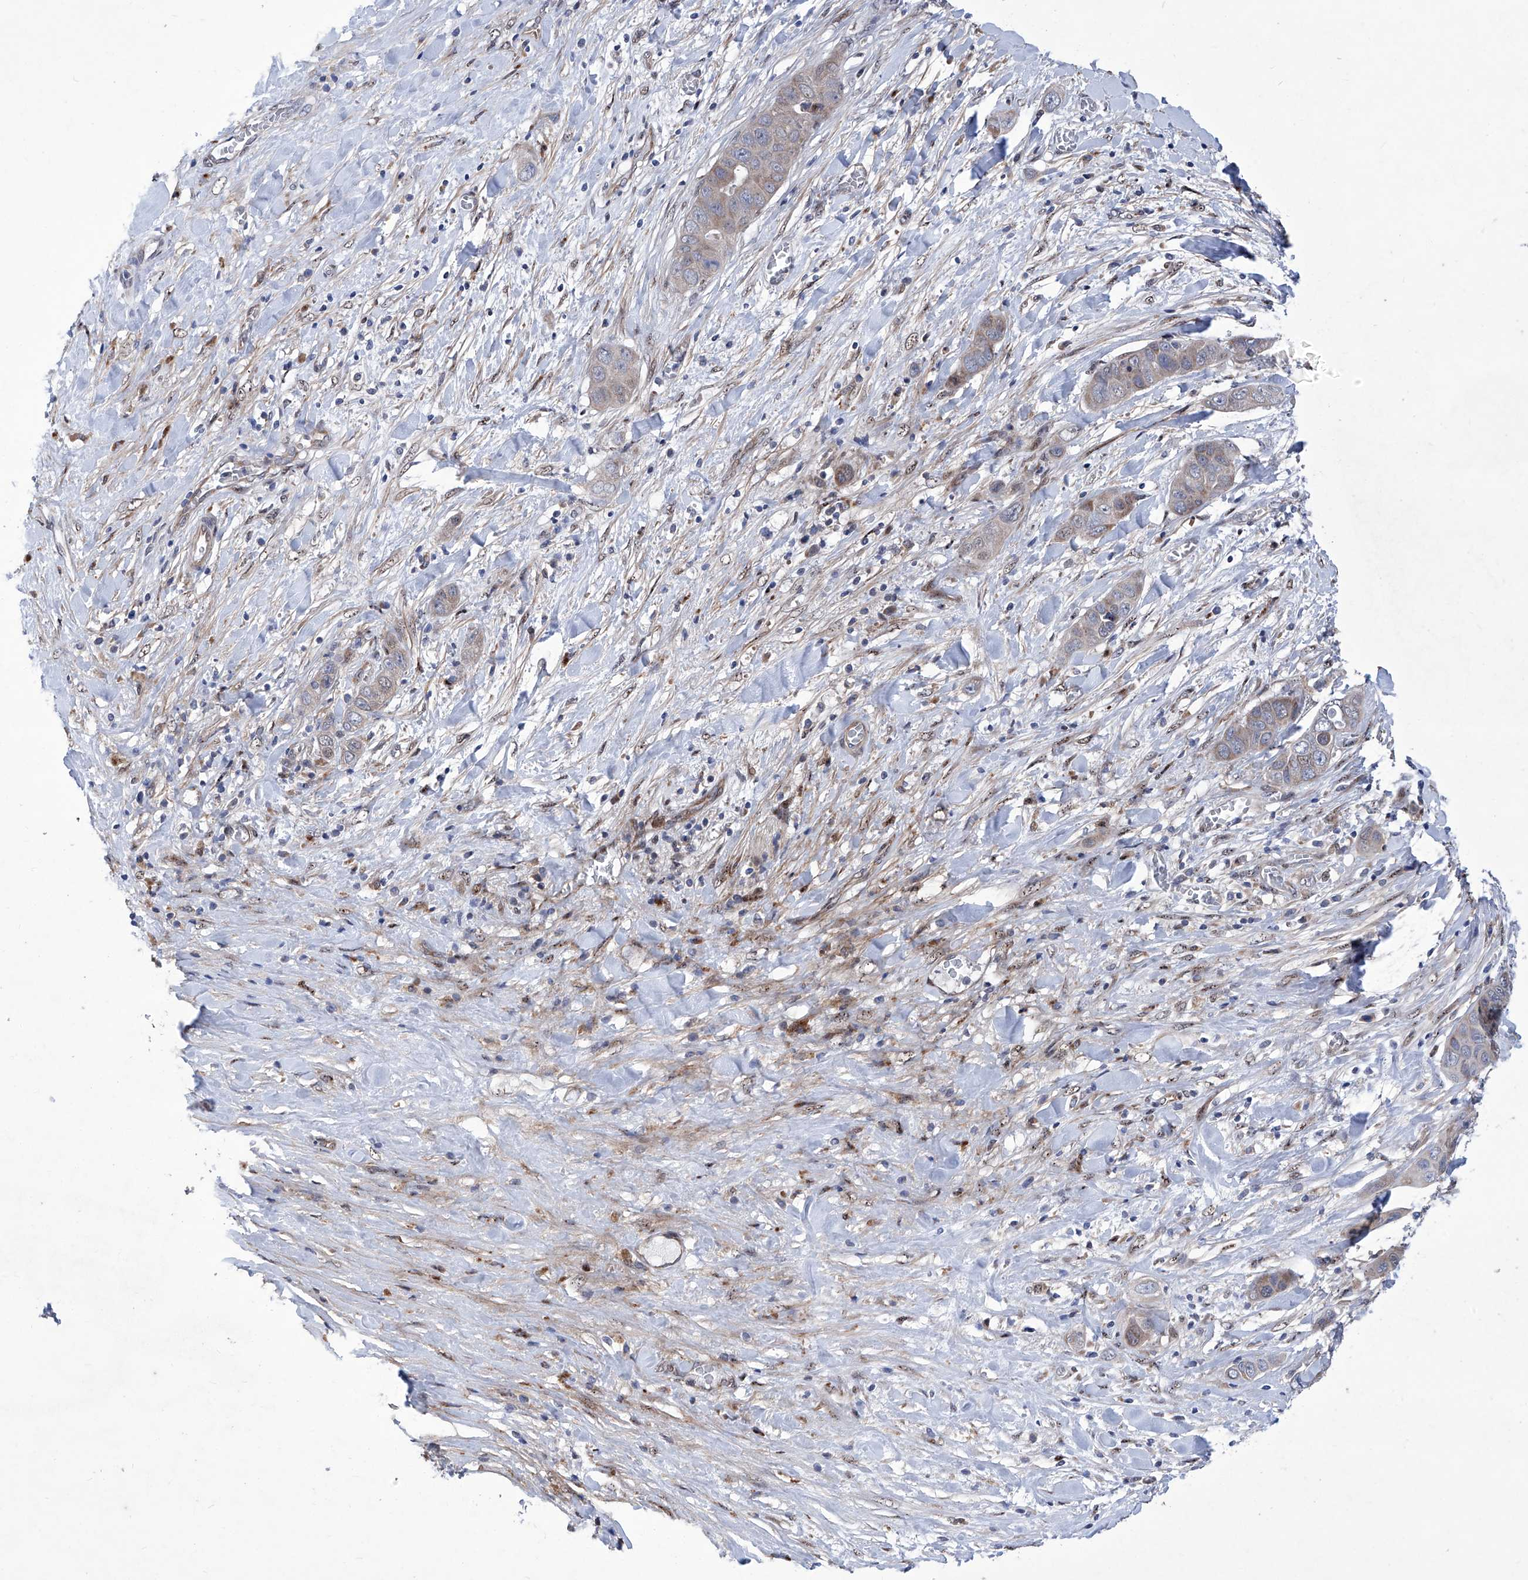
{"staining": {"intensity": "weak", "quantity": "25%-75%", "location": "cytoplasmic/membranous"}, "tissue": "liver cancer", "cell_type": "Tumor cells", "image_type": "cancer", "snomed": [{"axis": "morphology", "description": "Cholangiocarcinoma"}, {"axis": "topography", "description": "Liver"}], "caption": "This is an image of IHC staining of liver cancer (cholangiocarcinoma), which shows weak staining in the cytoplasmic/membranous of tumor cells.", "gene": "KTI12", "patient": {"sex": "female", "age": 52}}